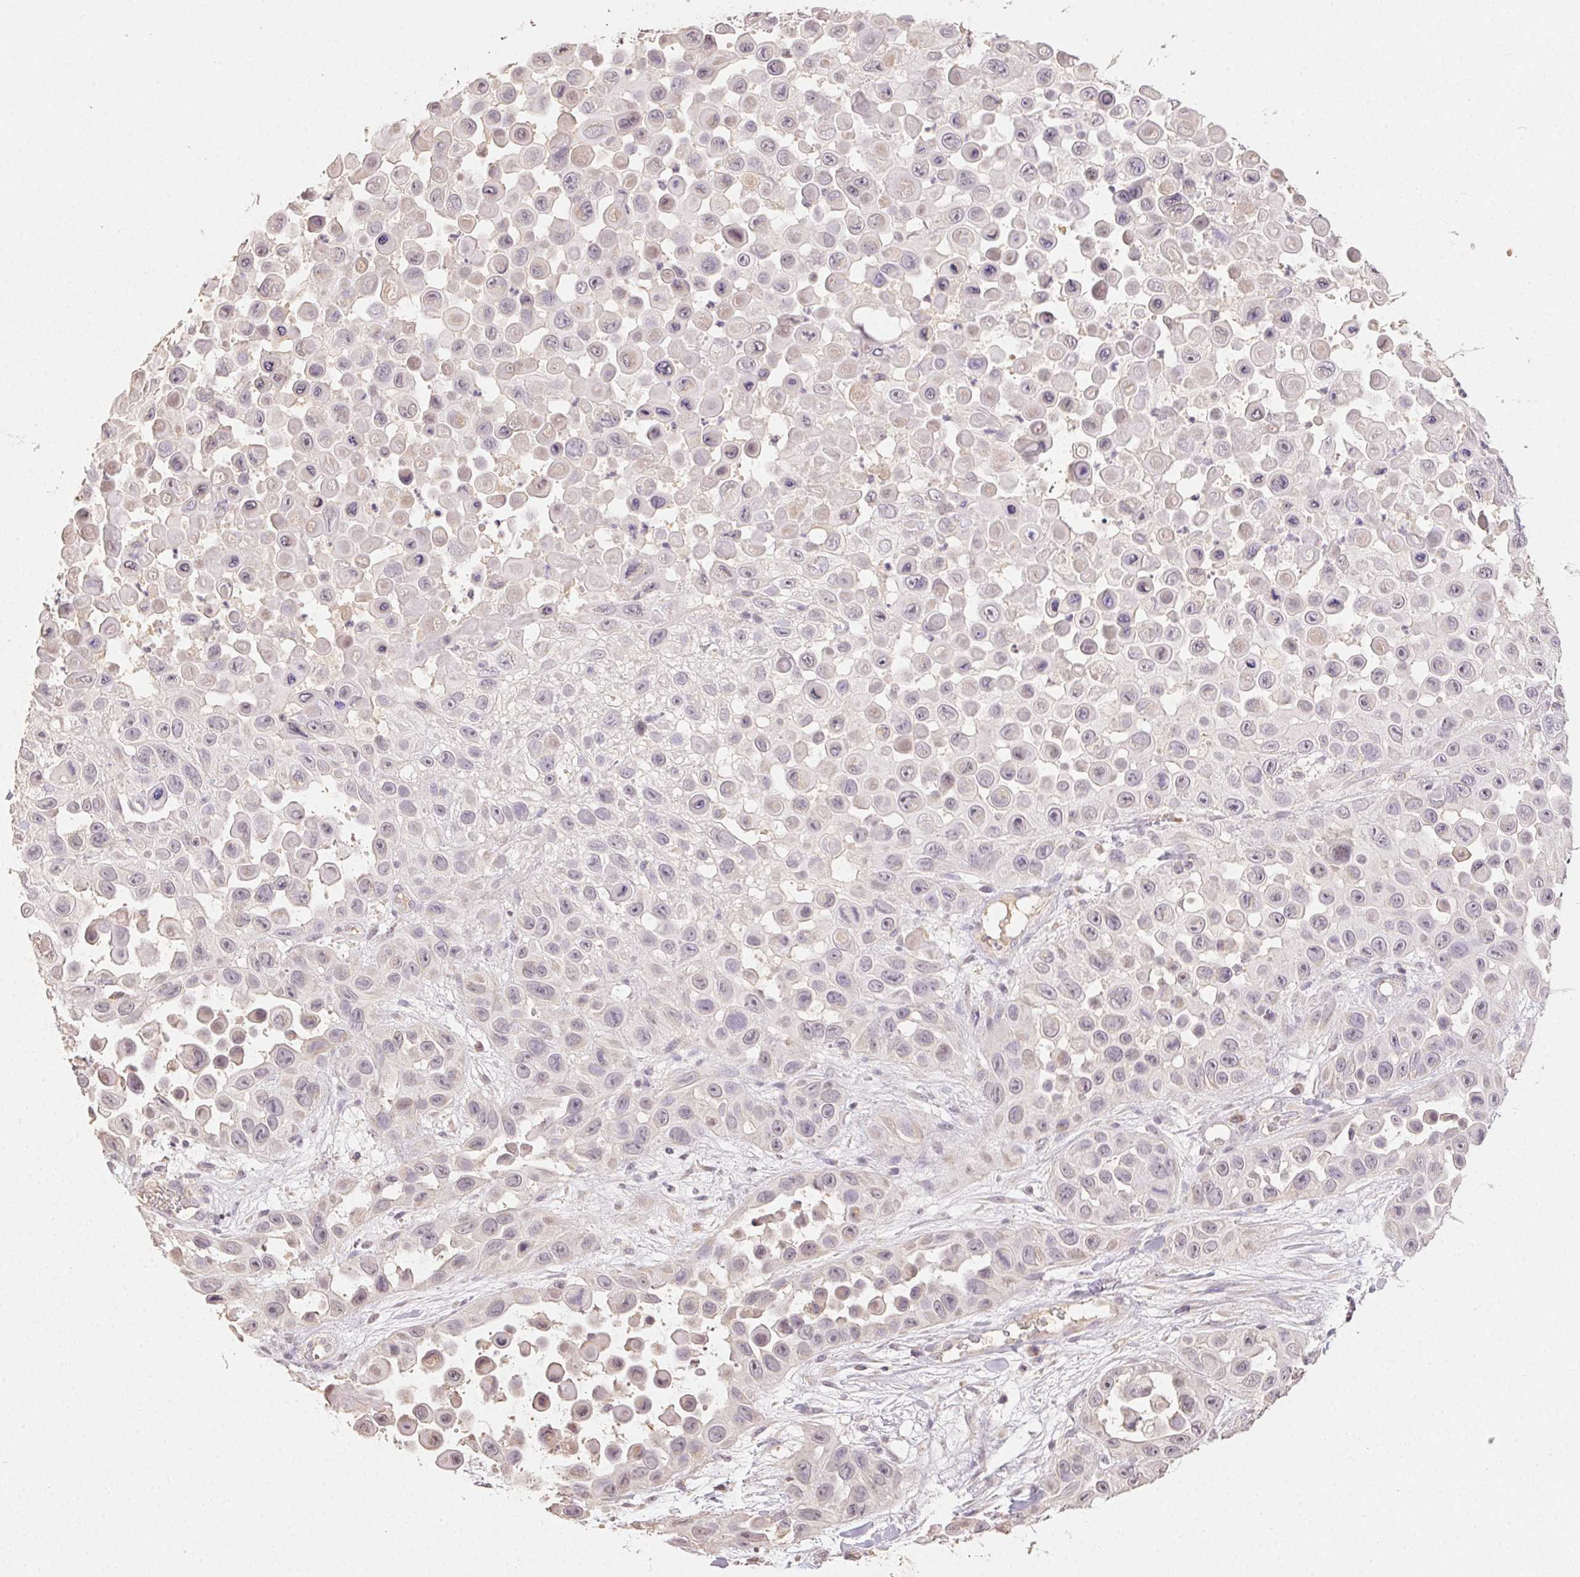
{"staining": {"intensity": "negative", "quantity": "none", "location": "none"}, "tissue": "skin cancer", "cell_type": "Tumor cells", "image_type": "cancer", "snomed": [{"axis": "morphology", "description": "Squamous cell carcinoma, NOS"}, {"axis": "topography", "description": "Skin"}], "caption": "Immunohistochemistry (IHC) of skin cancer reveals no staining in tumor cells. (DAB immunohistochemistry, high magnification).", "gene": "CLASP1", "patient": {"sex": "male", "age": 81}}